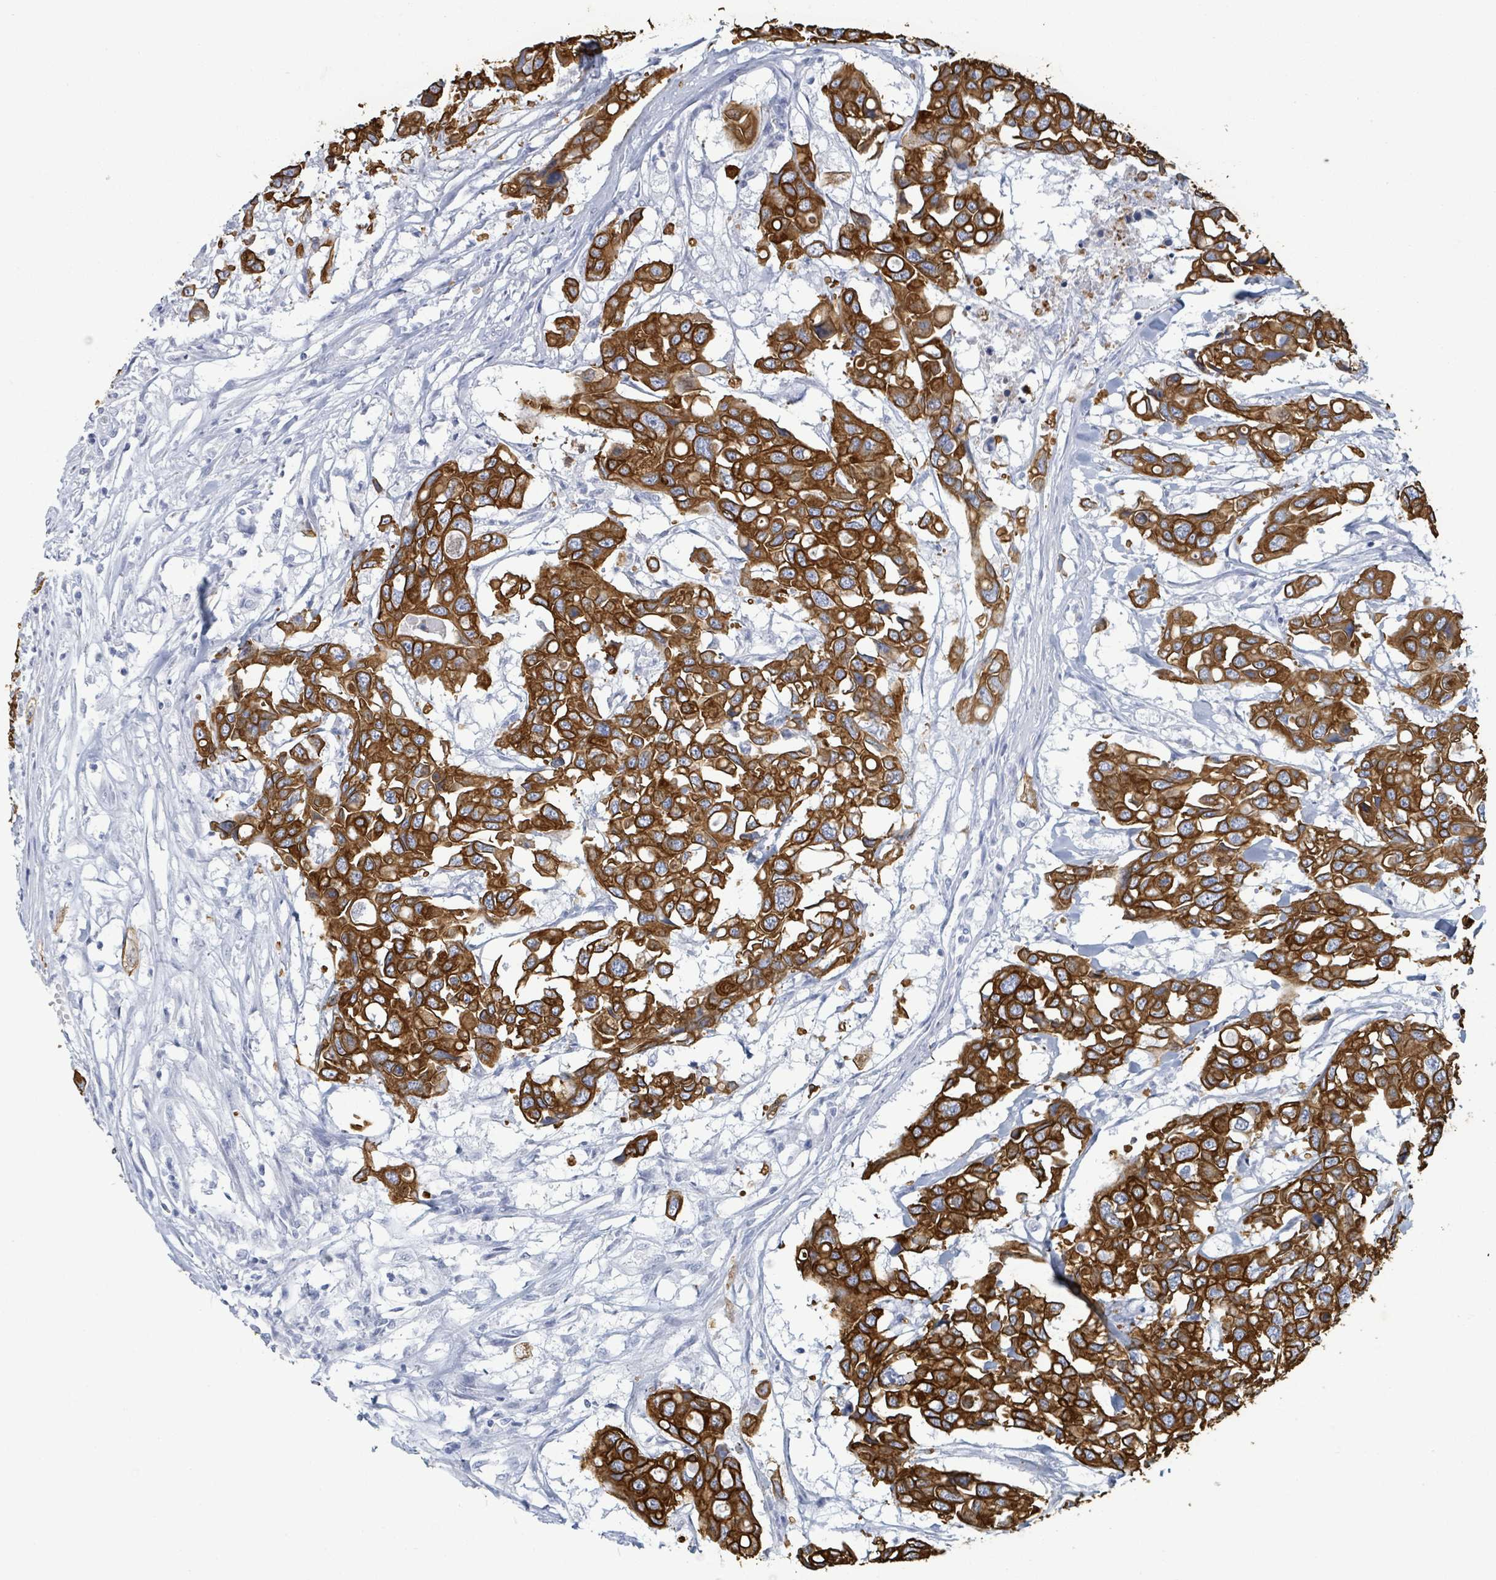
{"staining": {"intensity": "strong", "quantity": ">75%", "location": "cytoplasmic/membranous"}, "tissue": "colorectal cancer", "cell_type": "Tumor cells", "image_type": "cancer", "snomed": [{"axis": "morphology", "description": "Adenocarcinoma, NOS"}, {"axis": "topography", "description": "Colon"}], "caption": "Strong cytoplasmic/membranous protein expression is seen in approximately >75% of tumor cells in colorectal cancer.", "gene": "KRT8", "patient": {"sex": "male", "age": 77}}